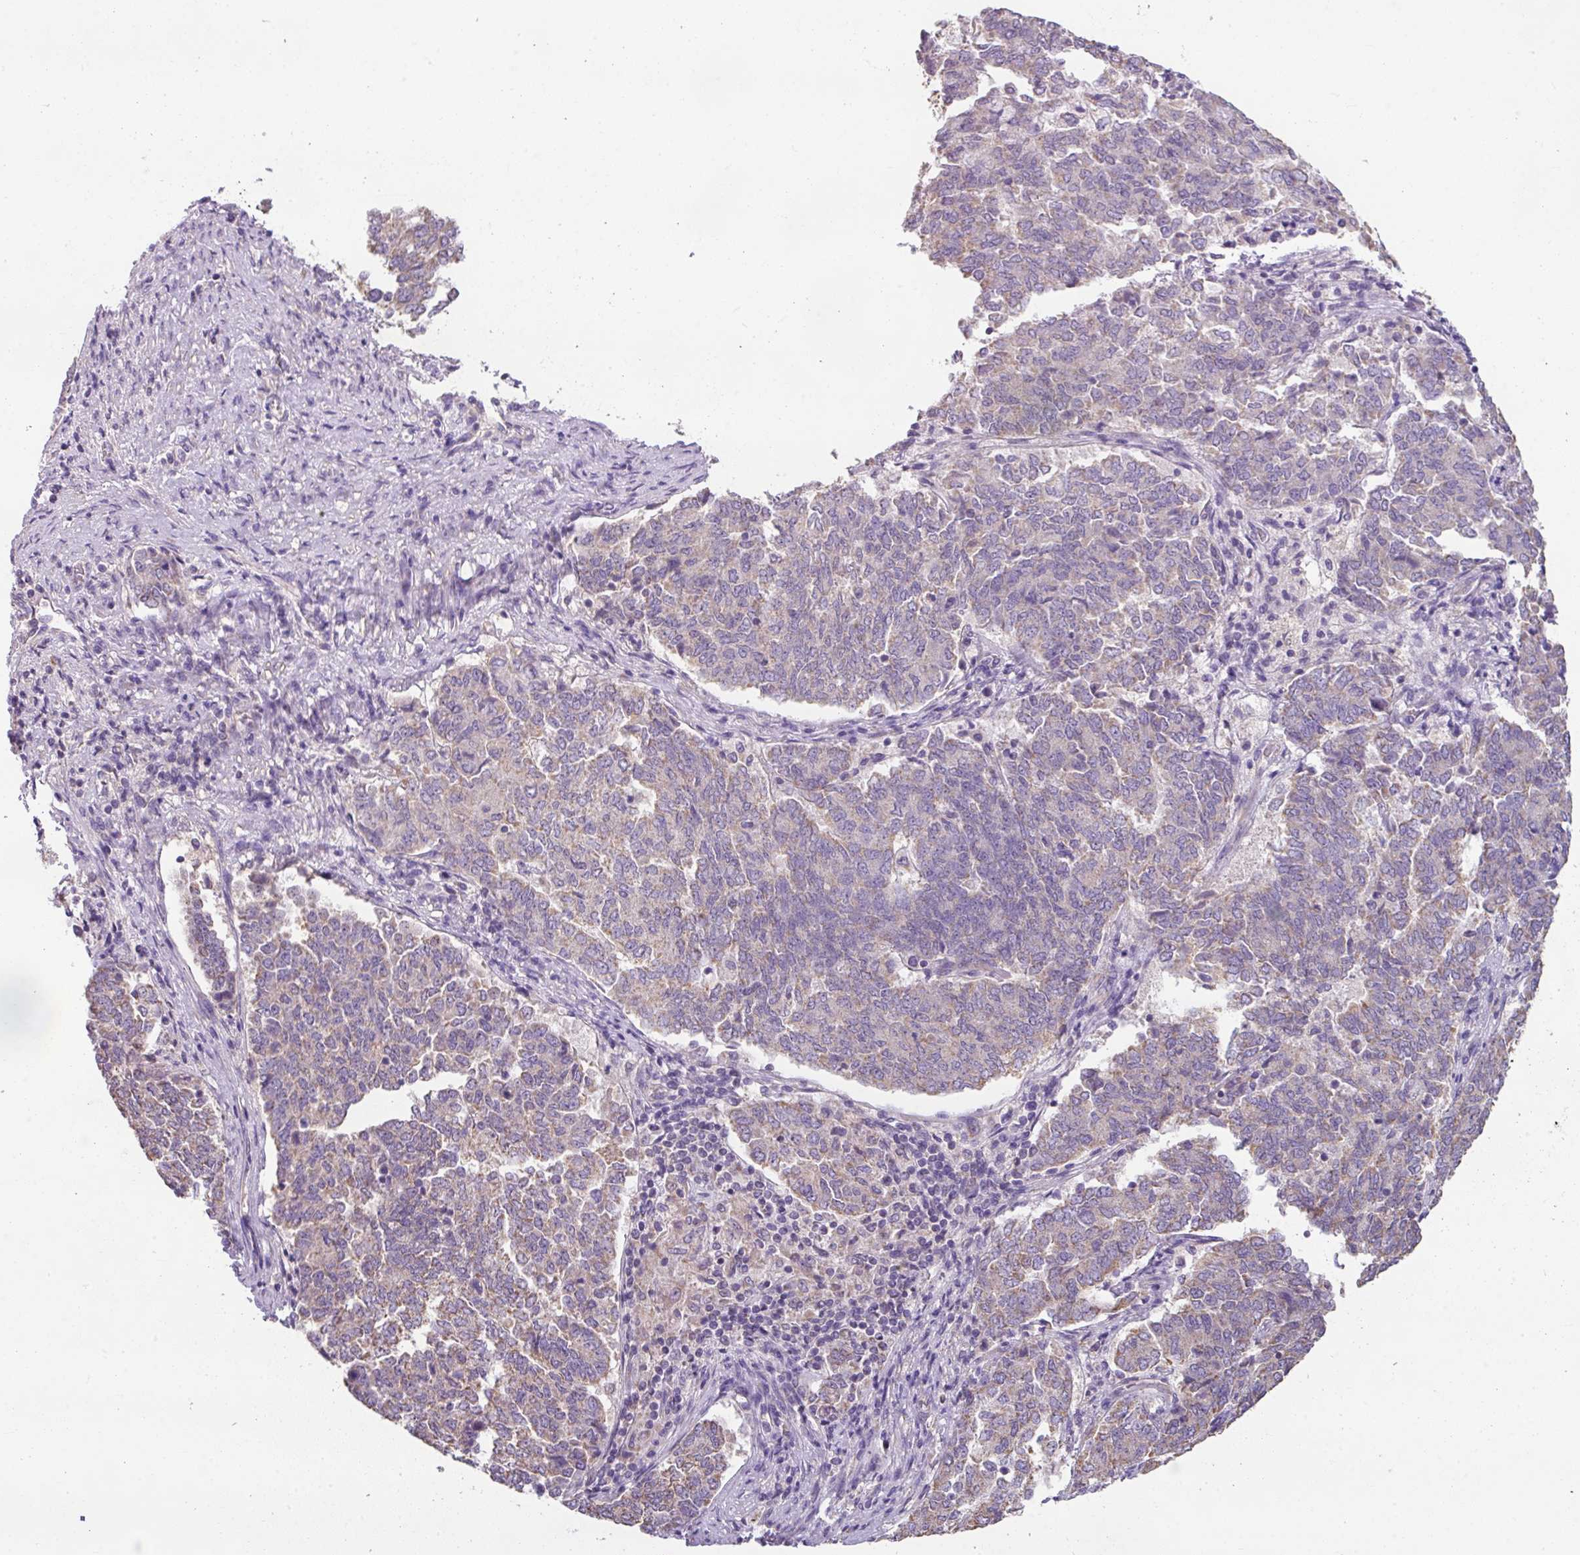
{"staining": {"intensity": "weak", "quantity": "25%-75%", "location": "cytoplasmic/membranous"}, "tissue": "endometrial cancer", "cell_type": "Tumor cells", "image_type": "cancer", "snomed": [{"axis": "morphology", "description": "Adenocarcinoma, NOS"}, {"axis": "topography", "description": "Endometrium"}], "caption": "Immunohistochemistry (IHC) micrograph of neoplastic tissue: endometrial cancer stained using immunohistochemistry (IHC) demonstrates low levels of weak protein expression localized specifically in the cytoplasmic/membranous of tumor cells, appearing as a cytoplasmic/membranous brown color.", "gene": "PALS2", "patient": {"sex": "female", "age": 80}}